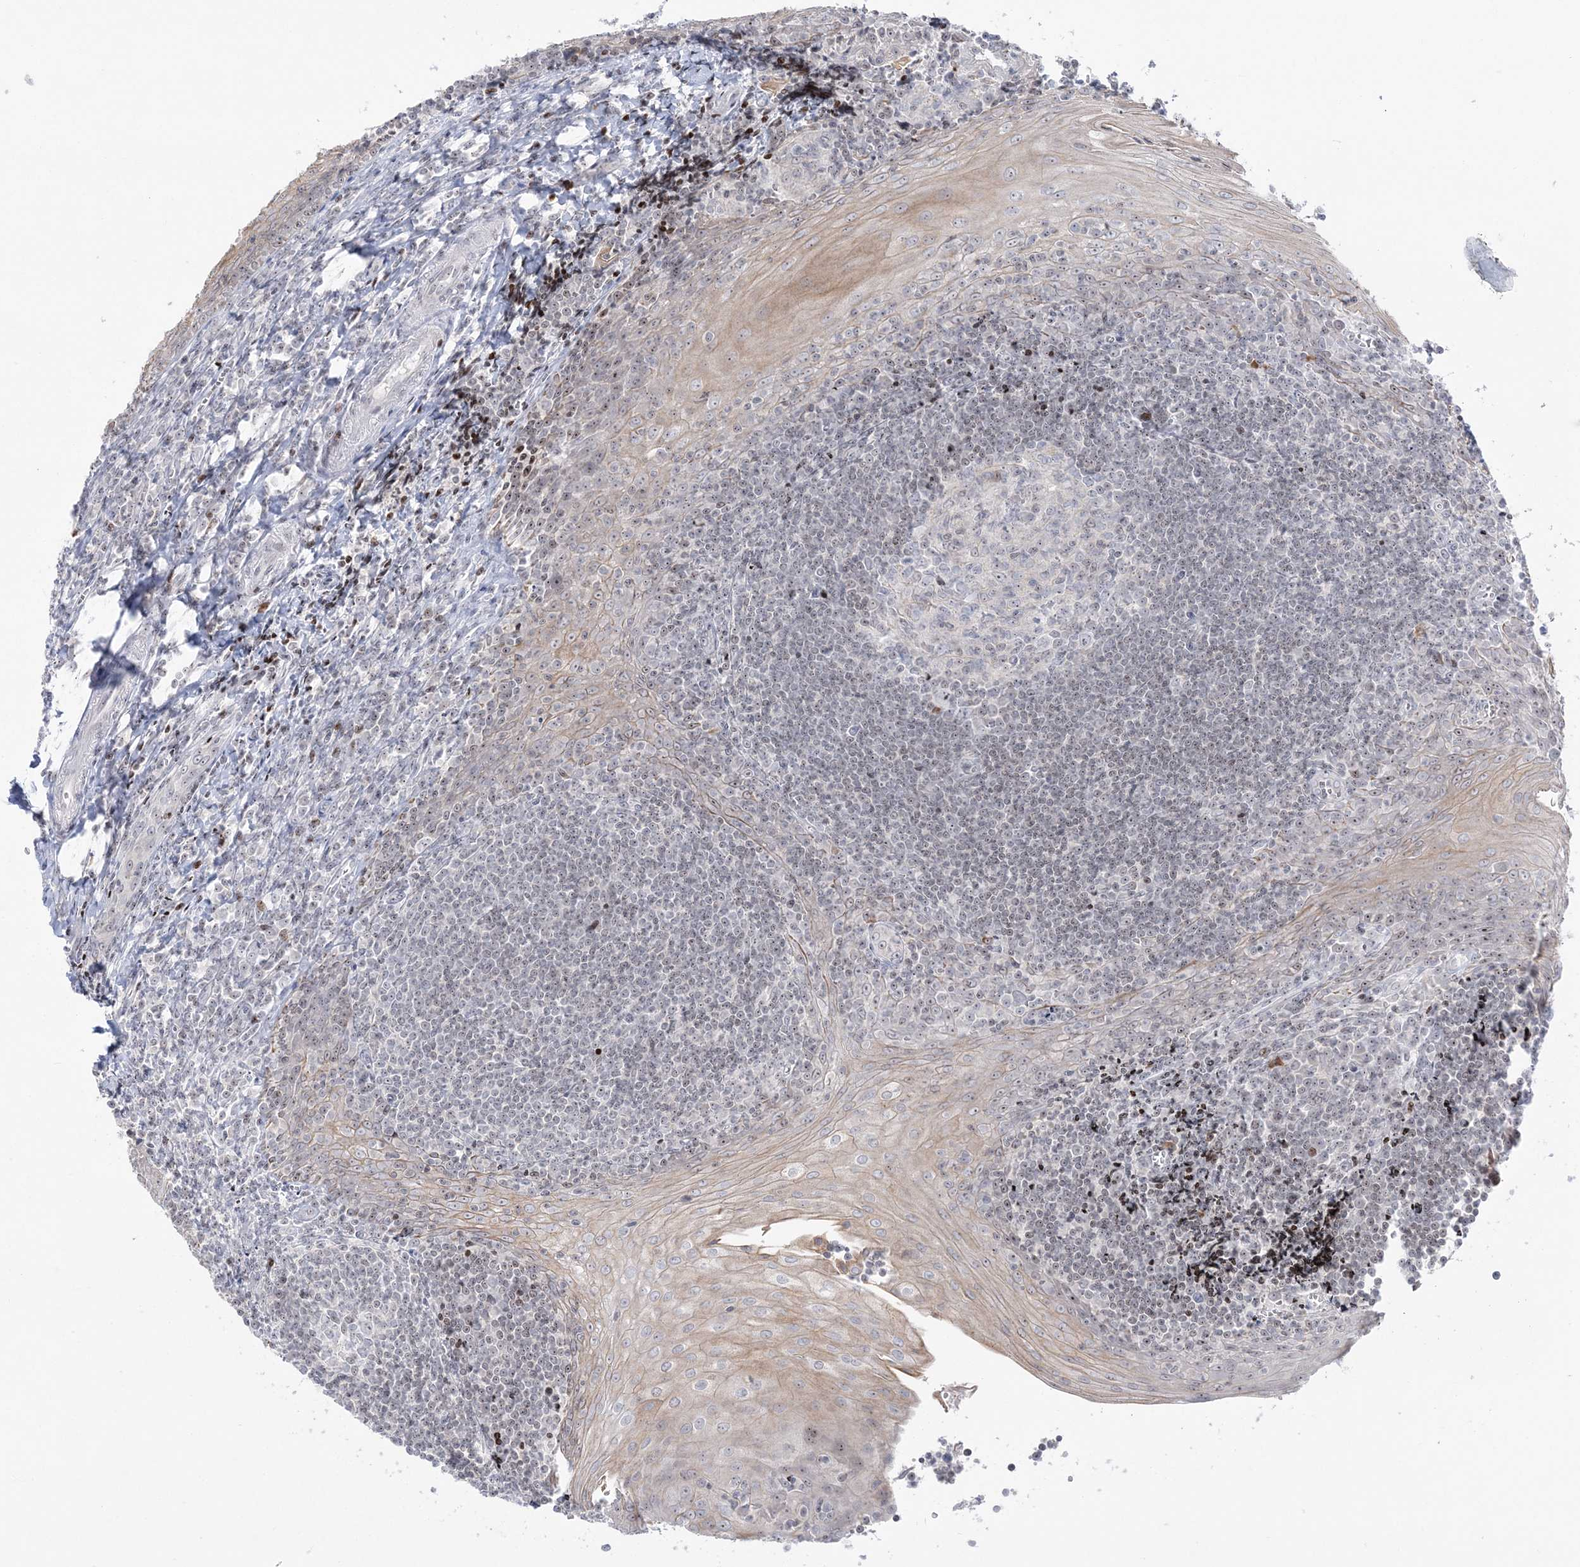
{"staining": {"intensity": "negative", "quantity": "none", "location": "none"}, "tissue": "tonsil", "cell_type": "Germinal center cells", "image_type": "normal", "snomed": [{"axis": "morphology", "description": "Normal tissue, NOS"}, {"axis": "topography", "description": "Tonsil"}], "caption": "This is an immunohistochemistry (IHC) histopathology image of benign human tonsil. There is no positivity in germinal center cells.", "gene": "SH3BP4", "patient": {"sex": "male", "age": 27}}